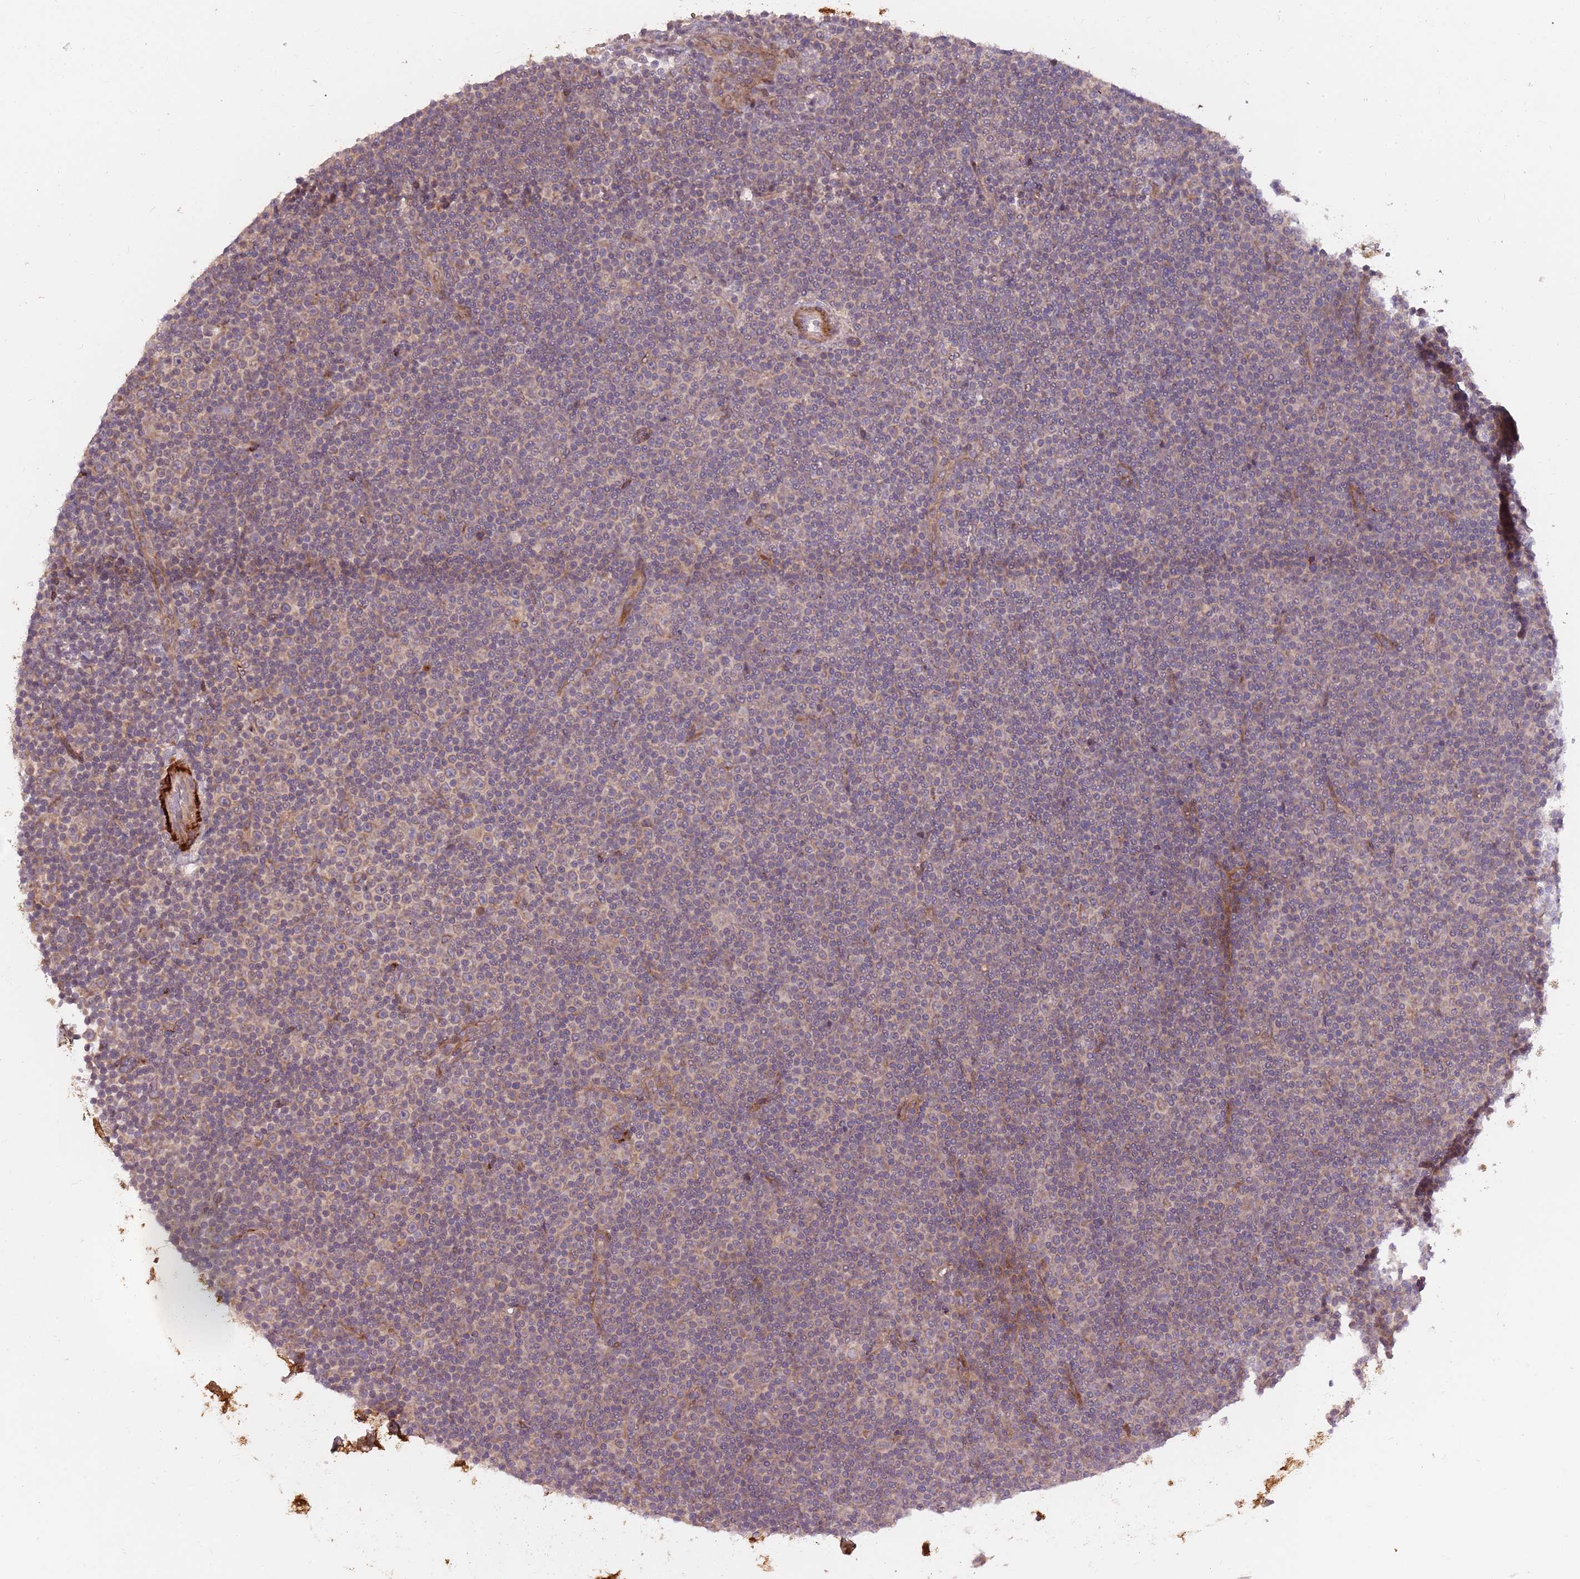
{"staining": {"intensity": "negative", "quantity": "none", "location": "none"}, "tissue": "lymphoma", "cell_type": "Tumor cells", "image_type": "cancer", "snomed": [{"axis": "morphology", "description": "Malignant lymphoma, non-Hodgkin's type, Low grade"}, {"axis": "topography", "description": "Lymph node"}], "caption": "The image displays no significant staining in tumor cells of lymphoma.", "gene": "PLD6", "patient": {"sex": "female", "age": 67}}